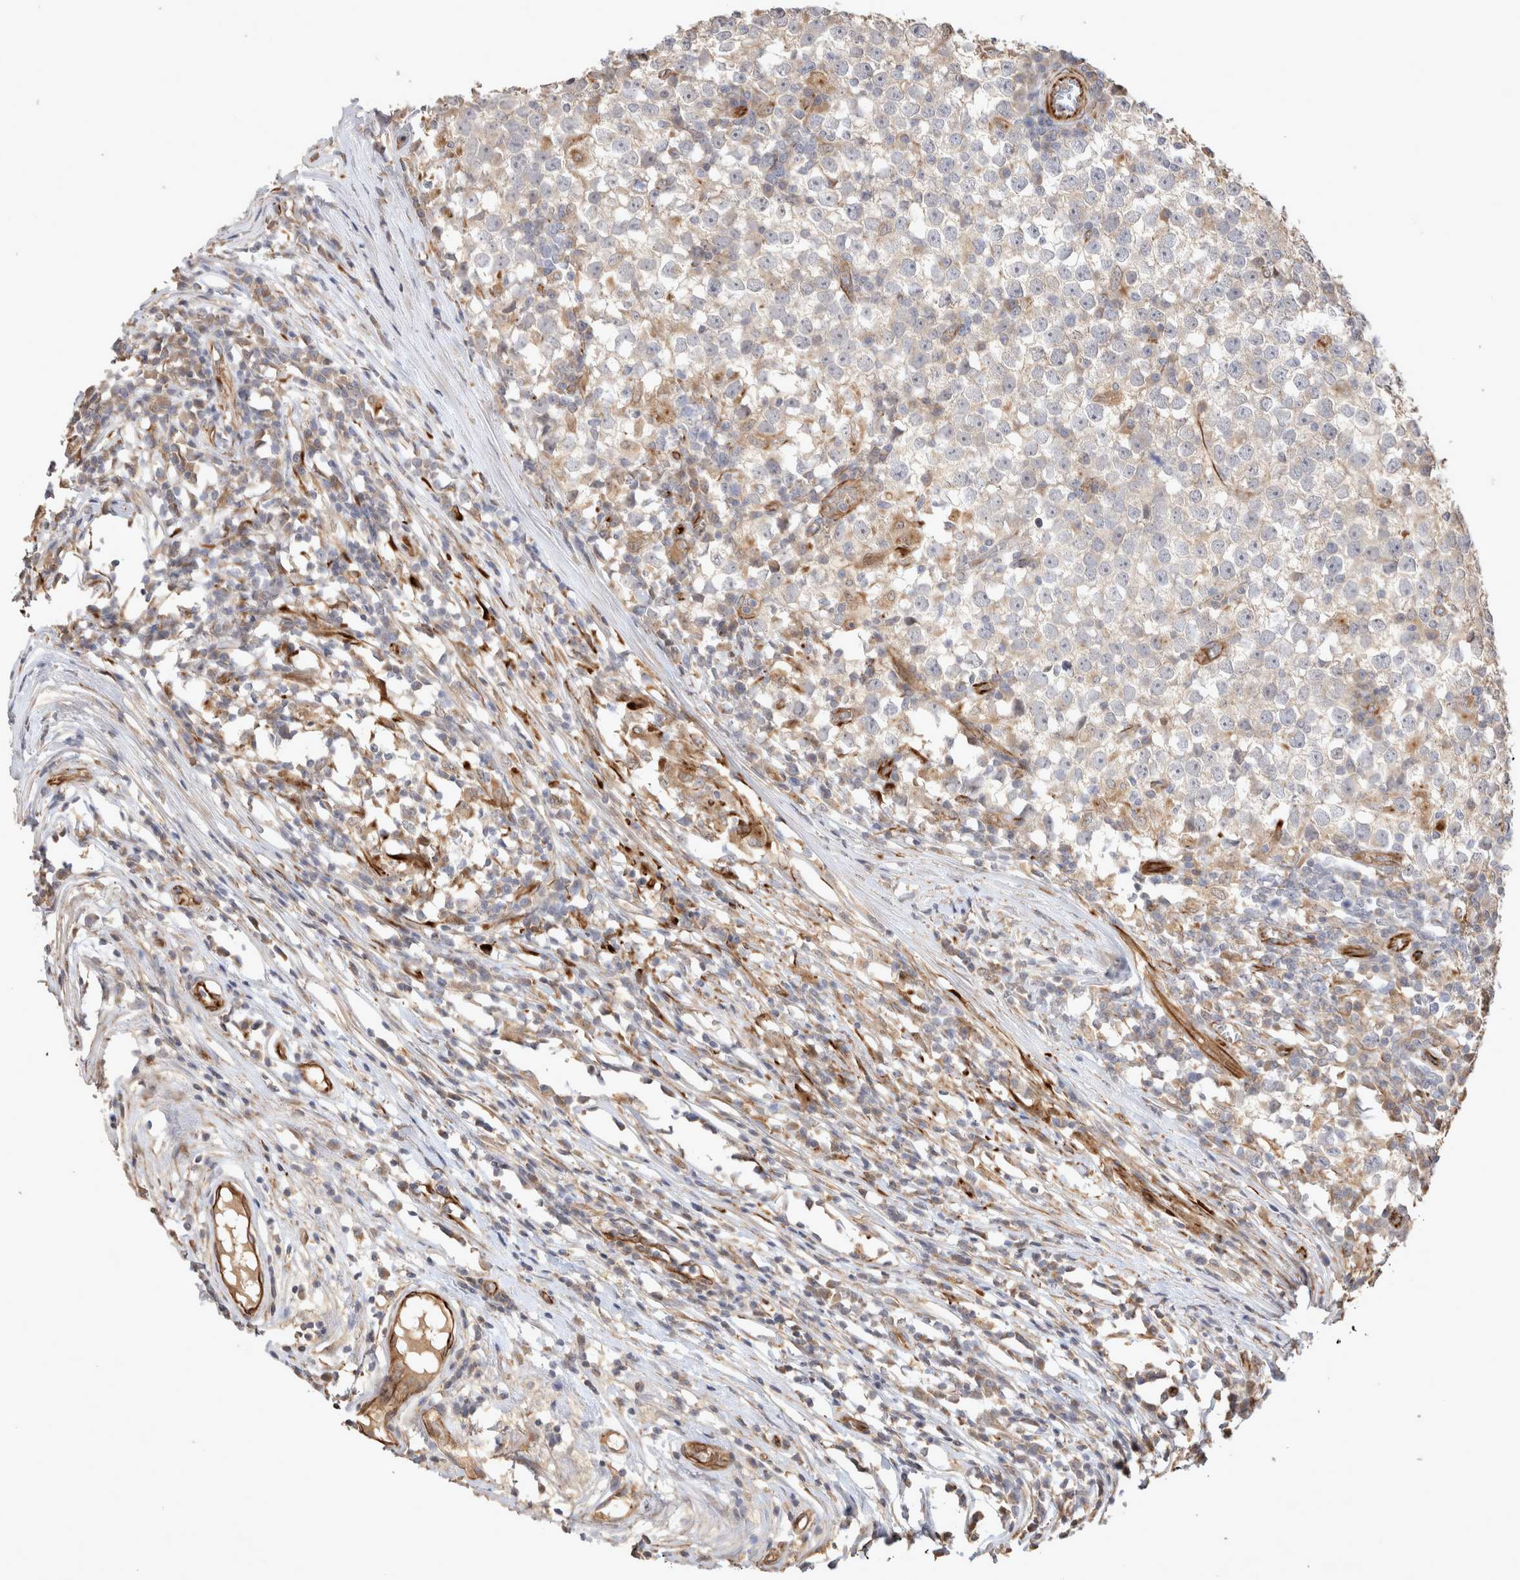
{"staining": {"intensity": "weak", "quantity": "<25%", "location": "cytoplasmic/membranous"}, "tissue": "testis cancer", "cell_type": "Tumor cells", "image_type": "cancer", "snomed": [{"axis": "morphology", "description": "Seminoma, NOS"}, {"axis": "topography", "description": "Testis"}], "caption": "Immunohistochemistry (IHC) image of human testis cancer (seminoma) stained for a protein (brown), which displays no staining in tumor cells.", "gene": "NMU", "patient": {"sex": "male", "age": 65}}